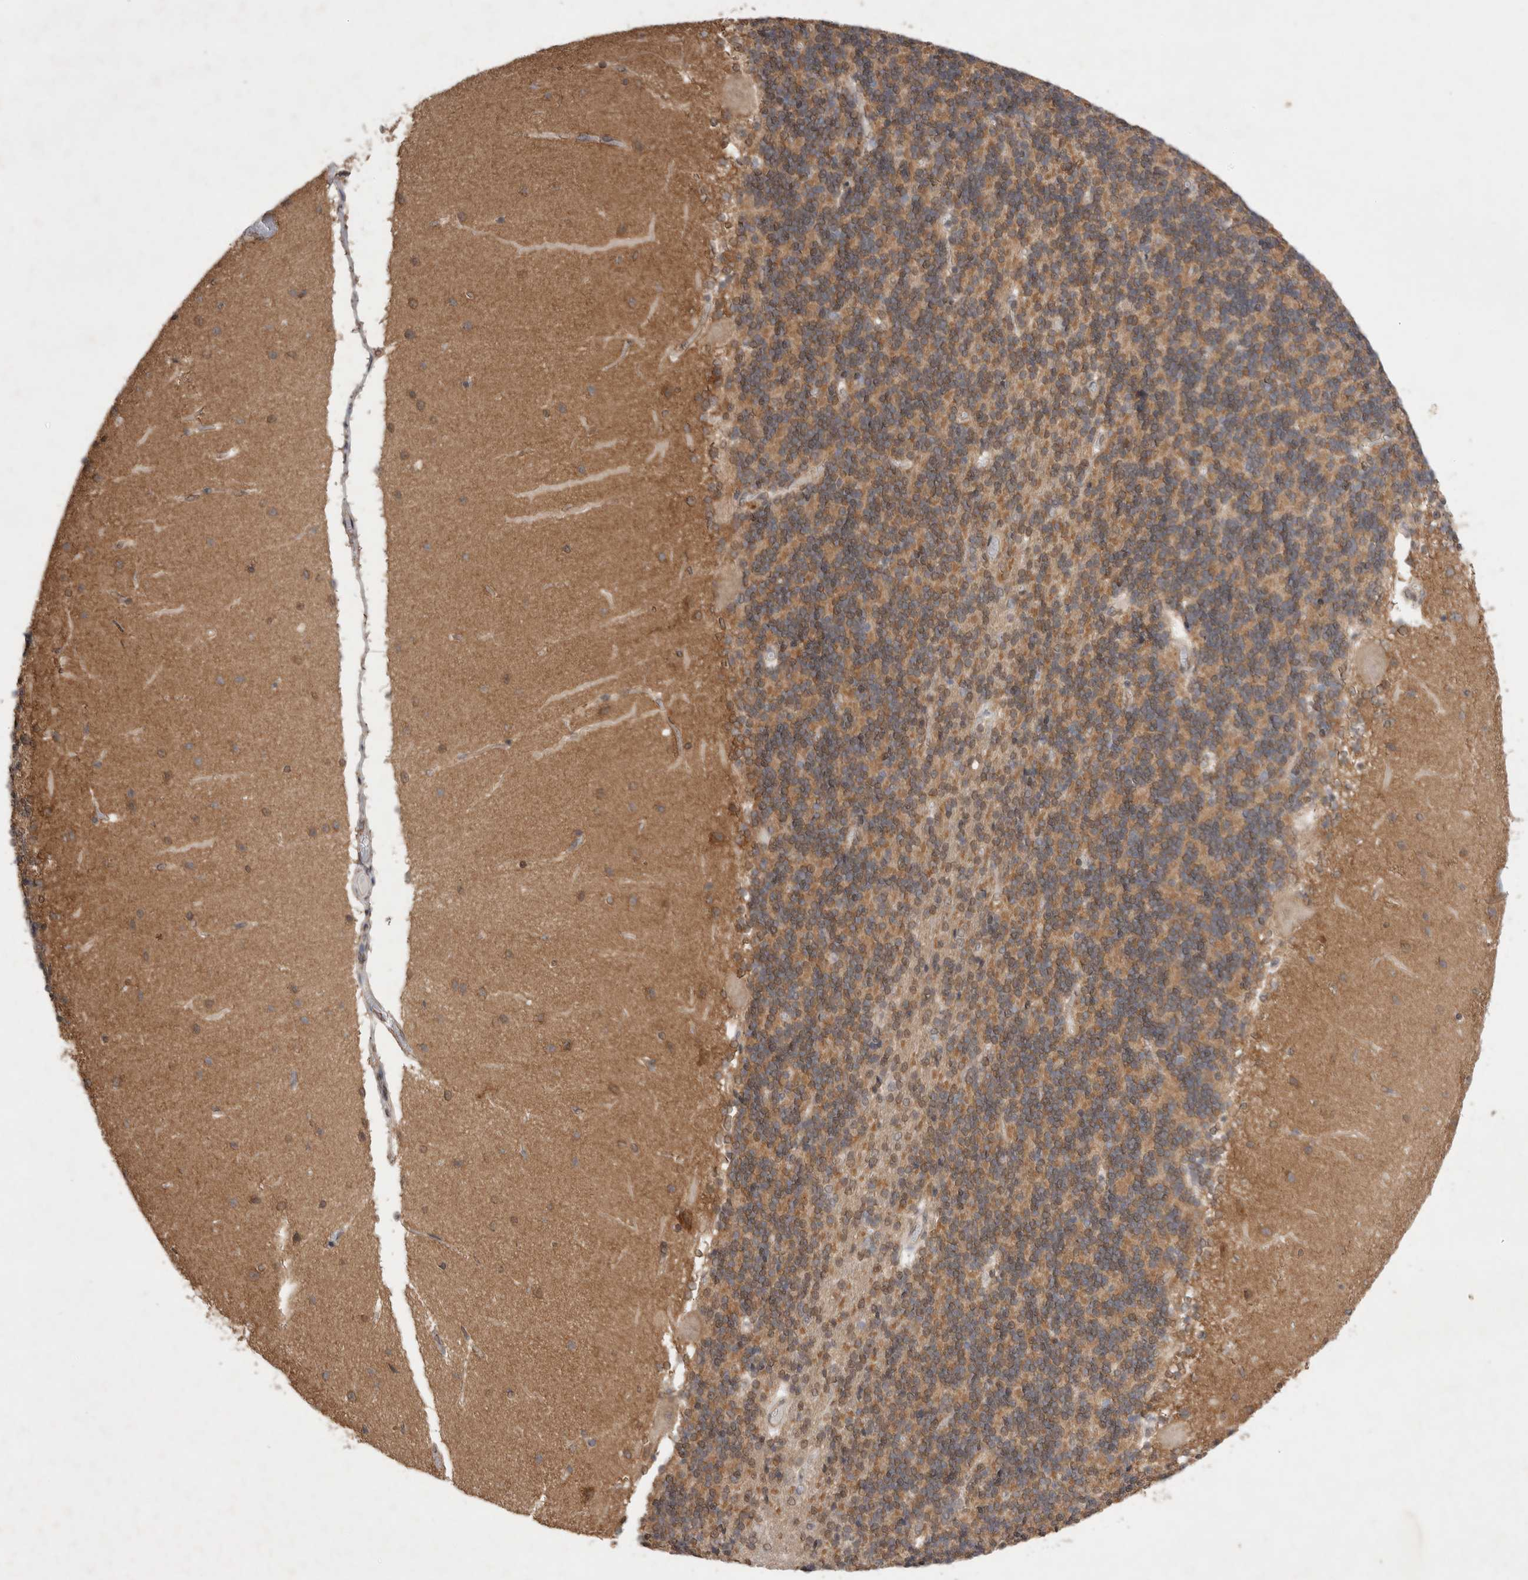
{"staining": {"intensity": "weak", "quantity": "<25%", "location": "cytoplasmic/membranous"}, "tissue": "cerebellum", "cell_type": "Cells in granular layer", "image_type": "normal", "snomed": [{"axis": "morphology", "description": "Normal tissue, NOS"}, {"axis": "topography", "description": "Cerebellum"}], "caption": "The histopathology image reveals no significant positivity in cells in granular layer of cerebellum.", "gene": "WIPF2", "patient": {"sex": "female", "age": 54}}